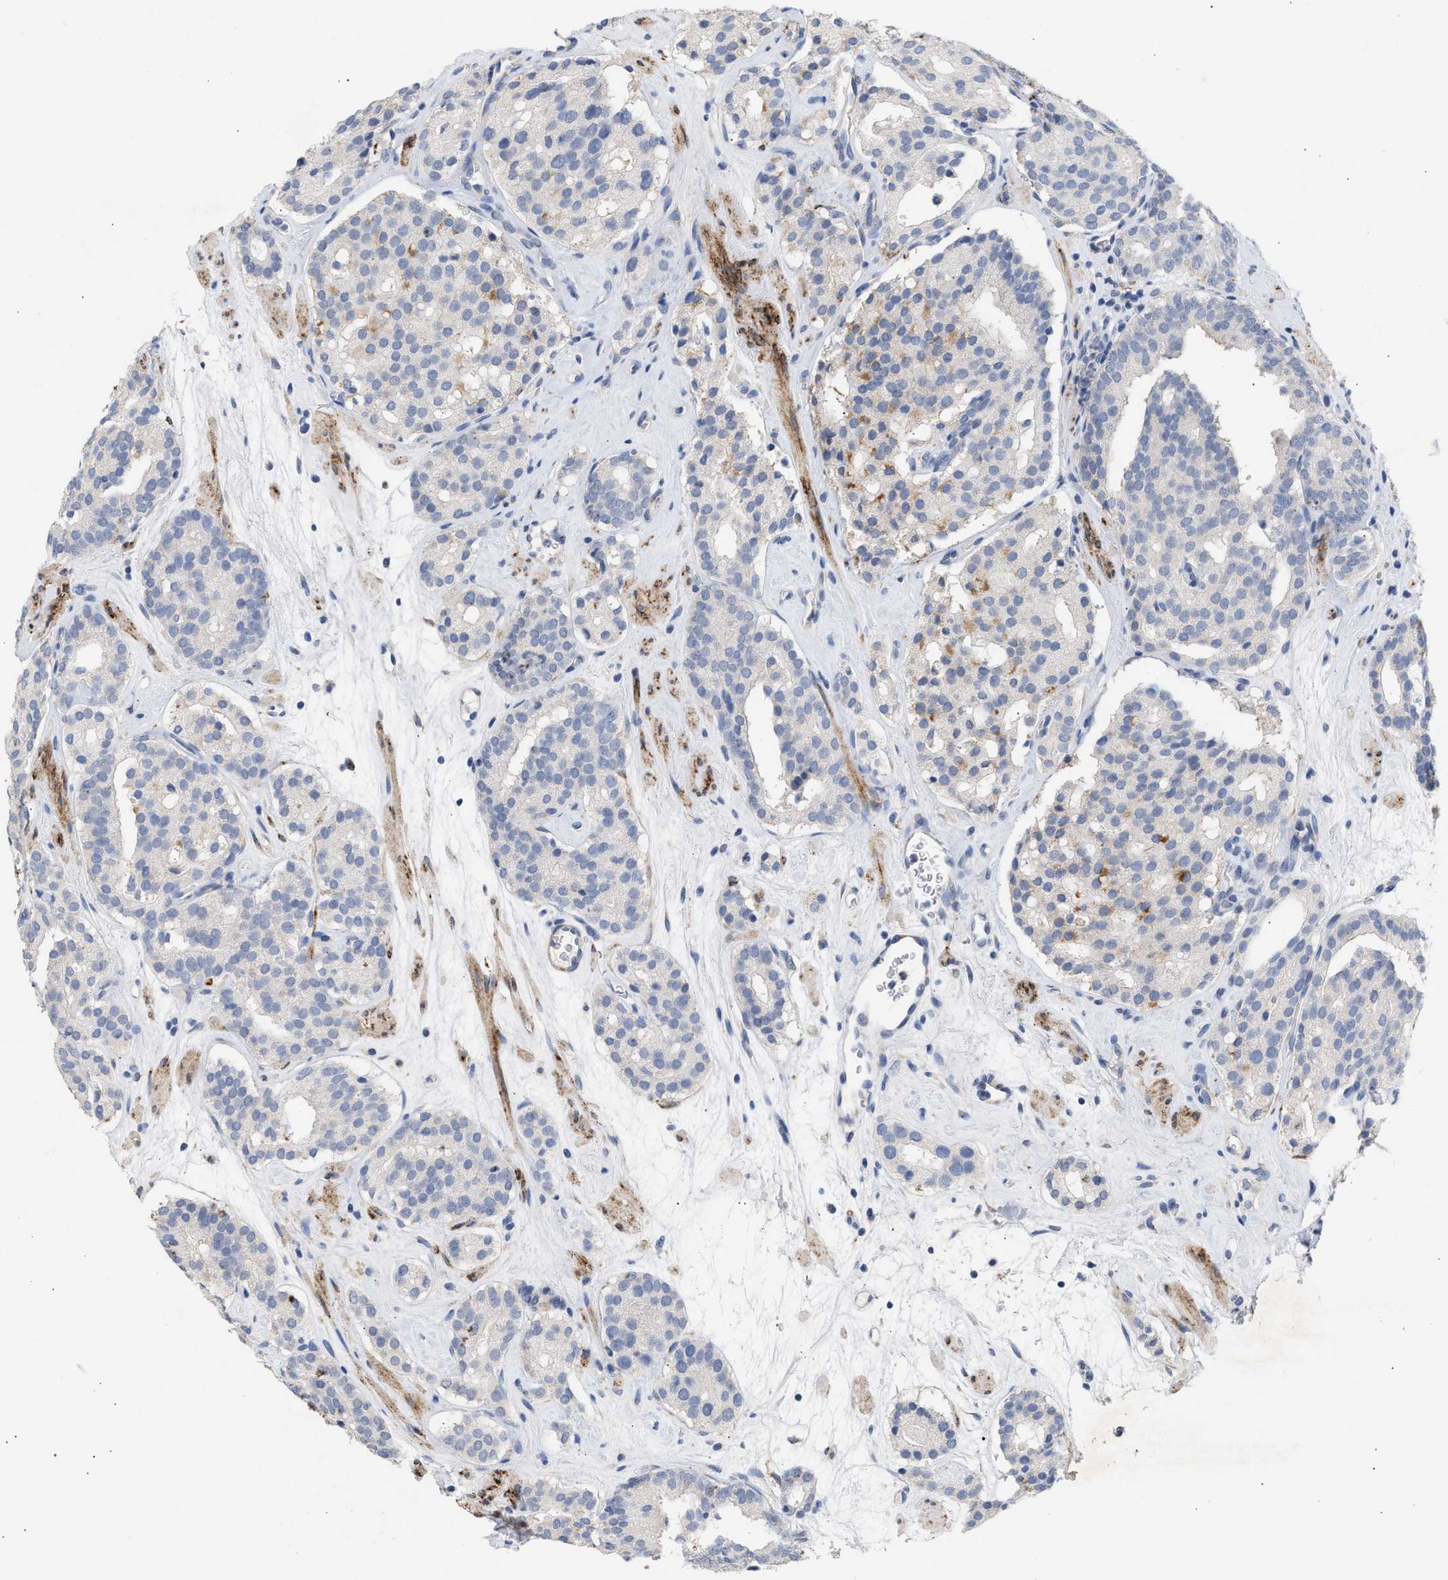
{"staining": {"intensity": "negative", "quantity": "none", "location": "none"}, "tissue": "prostate cancer", "cell_type": "Tumor cells", "image_type": "cancer", "snomed": [{"axis": "morphology", "description": "Adenocarcinoma, Low grade"}, {"axis": "topography", "description": "Prostate"}], "caption": "A photomicrograph of human prostate cancer is negative for staining in tumor cells.", "gene": "SELENOM", "patient": {"sex": "male", "age": 69}}